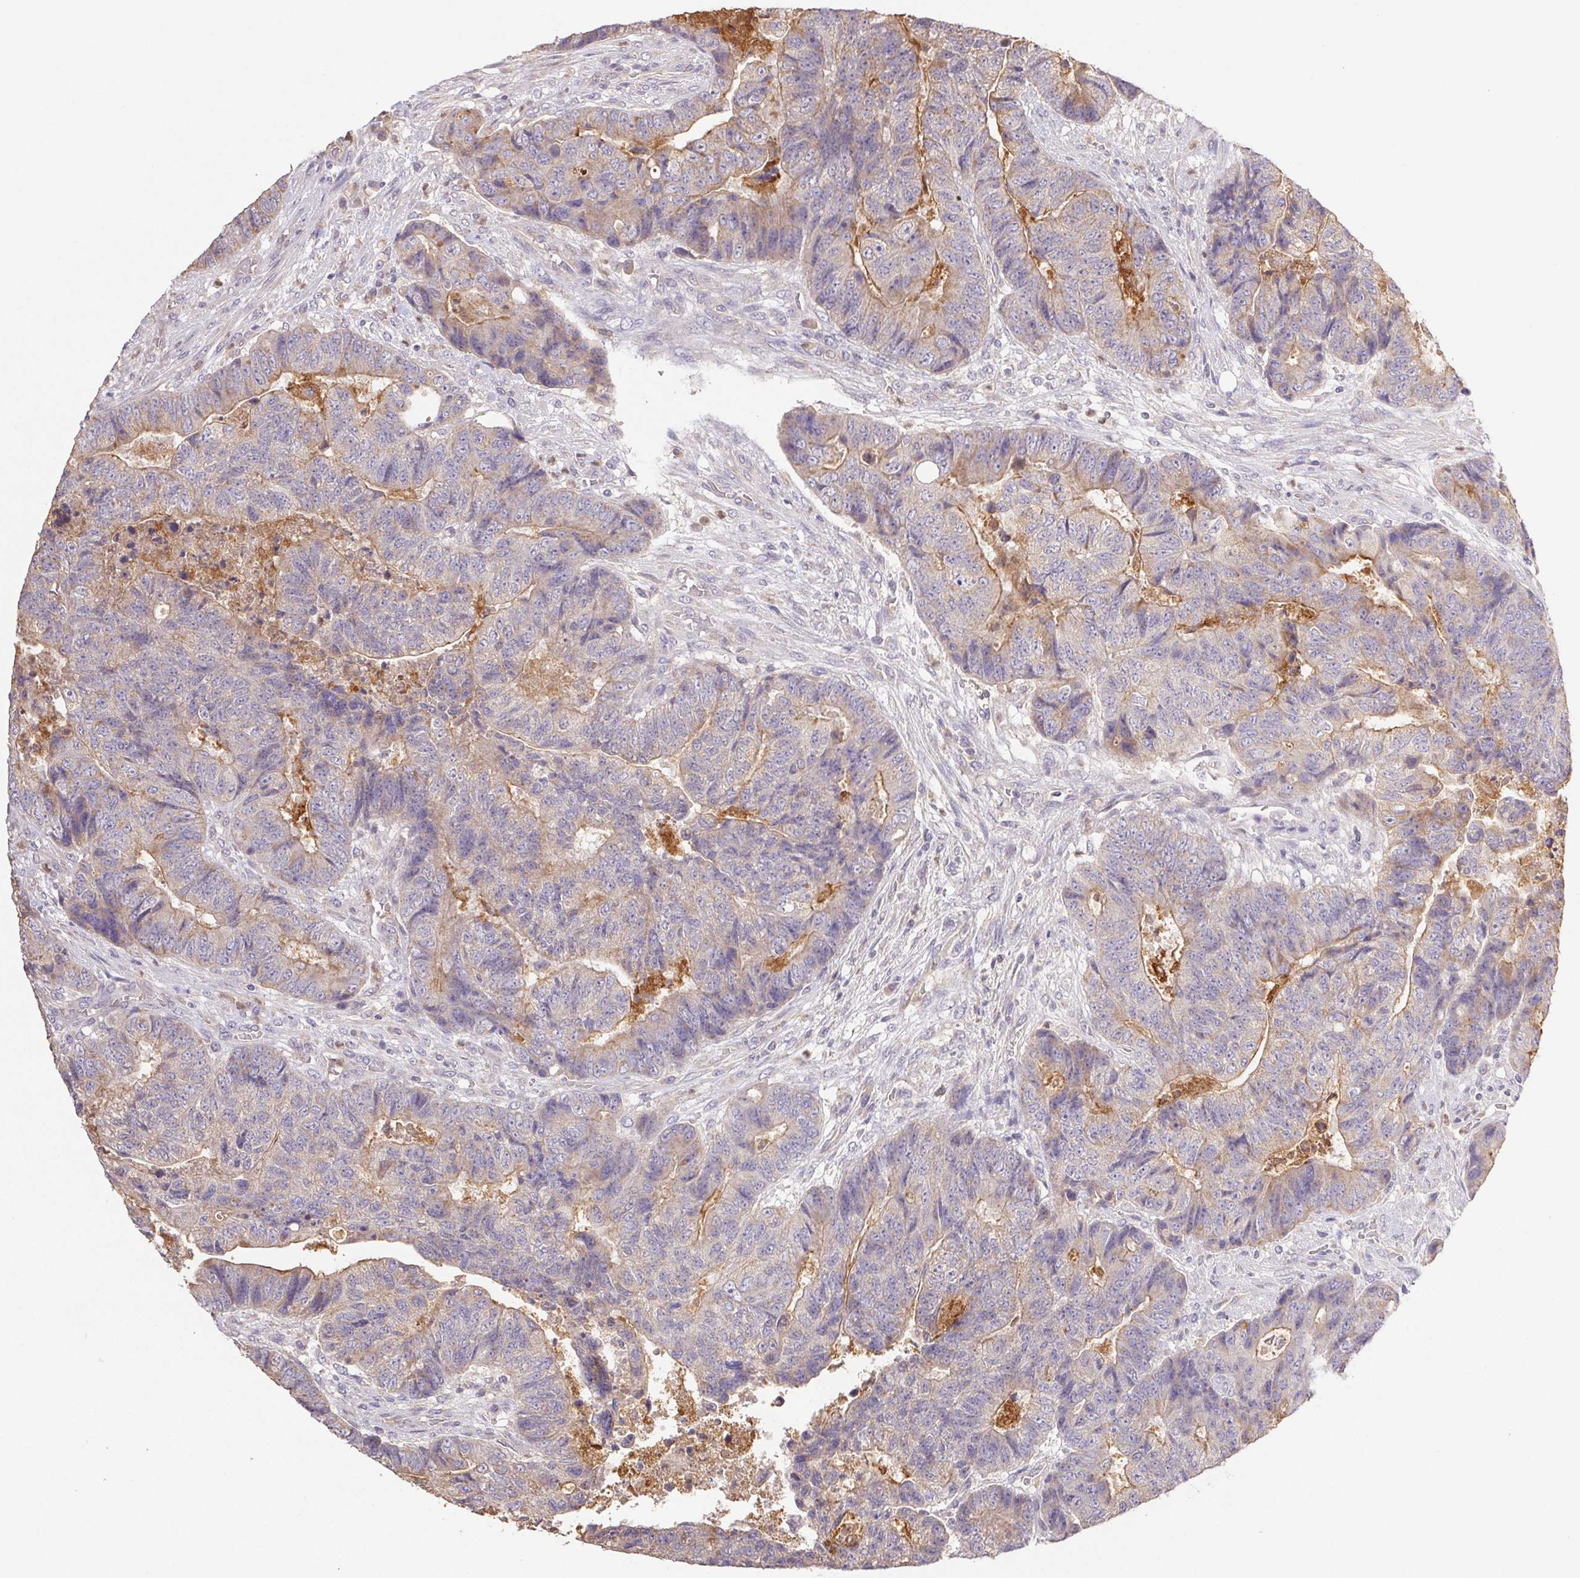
{"staining": {"intensity": "moderate", "quantity": "<25%", "location": "cytoplasmic/membranous"}, "tissue": "colorectal cancer", "cell_type": "Tumor cells", "image_type": "cancer", "snomed": [{"axis": "morphology", "description": "Normal tissue, NOS"}, {"axis": "morphology", "description": "Adenocarcinoma, NOS"}, {"axis": "topography", "description": "Colon"}], "caption": "Colorectal cancer (adenocarcinoma) was stained to show a protein in brown. There is low levels of moderate cytoplasmic/membranous staining in about <25% of tumor cells. The staining is performed using DAB brown chromogen to label protein expression. The nuclei are counter-stained blue using hematoxylin.", "gene": "RAB11A", "patient": {"sex": "female", "age": 48}}